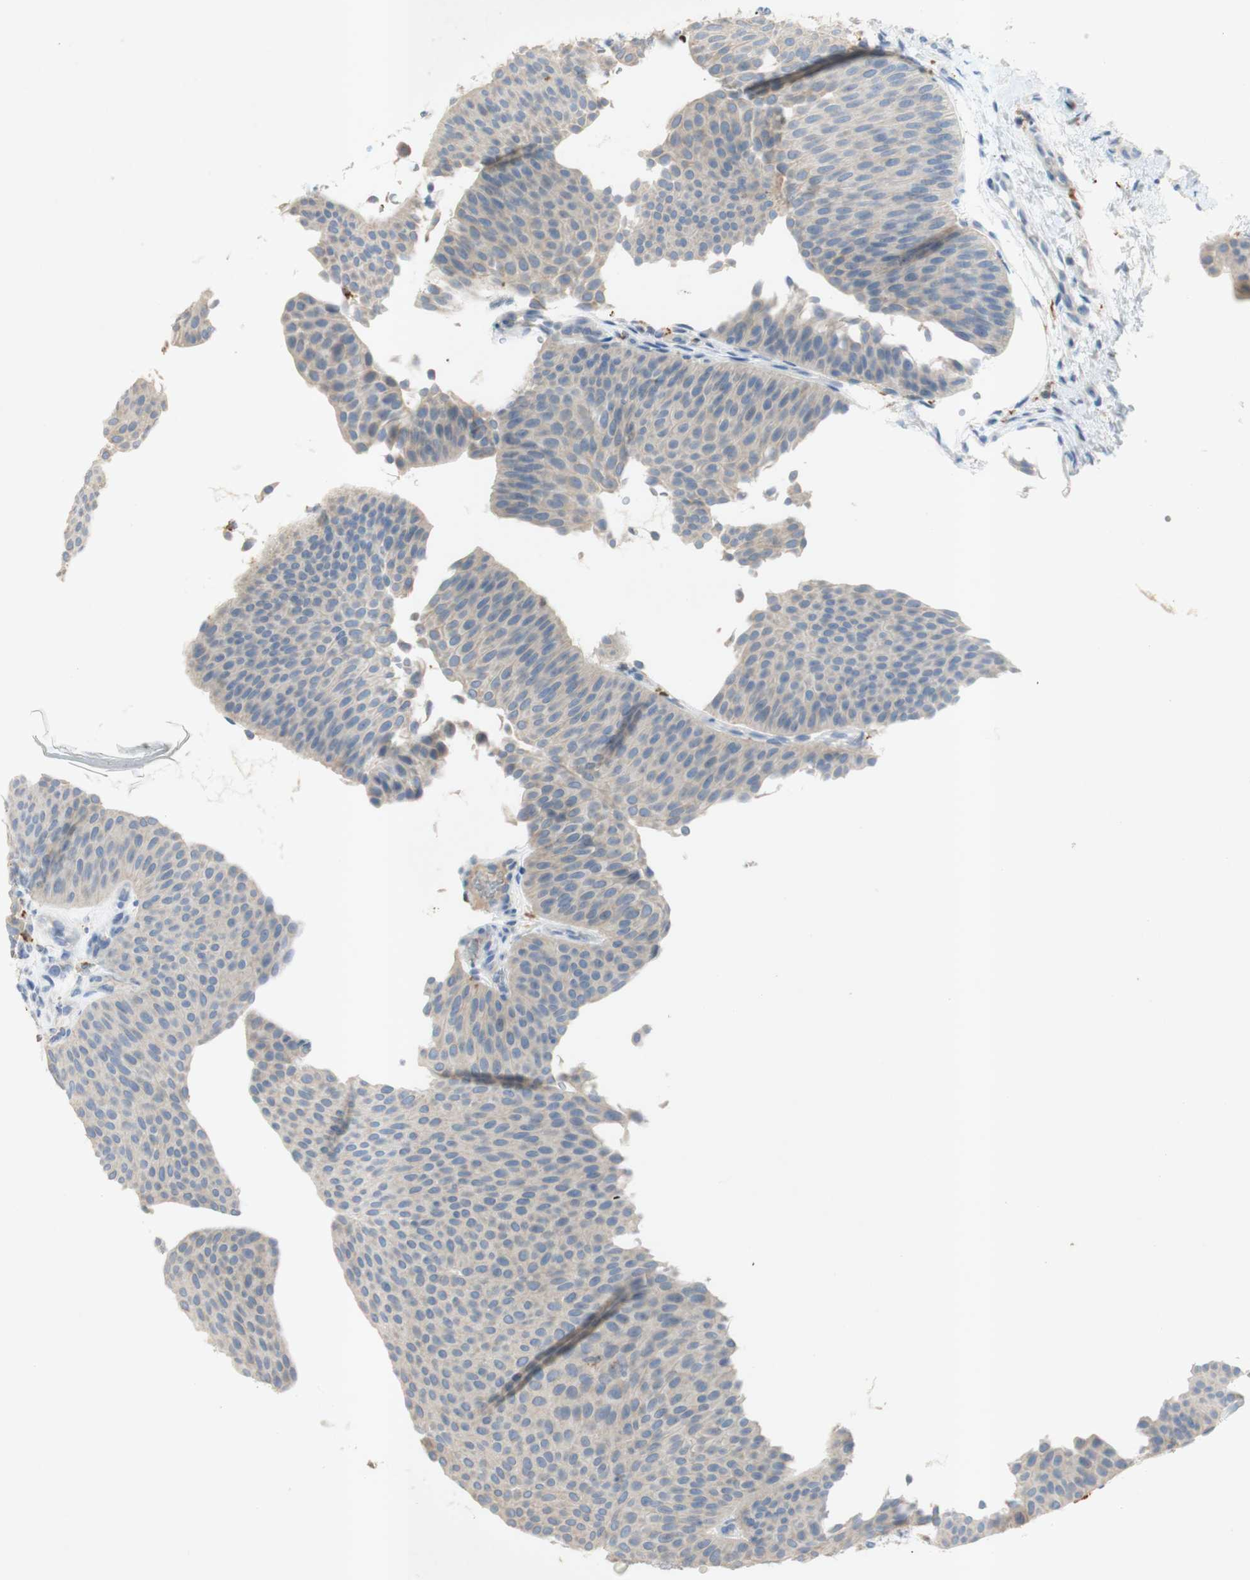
{"staining": {"intensity": "weak", "quantity": "<25%", "location": "cytoplasmic/membranous"}, "tissue": "urothelial cancer", "cell_type": "Tumor cells", "image_type": "cancer", "snomed": [{"axis": "morphology", "description": "Urothelial carcinoma, Low grade"}, {"axis": "topography", "description": "Urinary bladder"}], "caption": "The micrograph shows no staining of tumor cells in urothelial carcinoma (low-grade).", "gene": "EPO", "patient": {"sex": "female", "age": 60}}